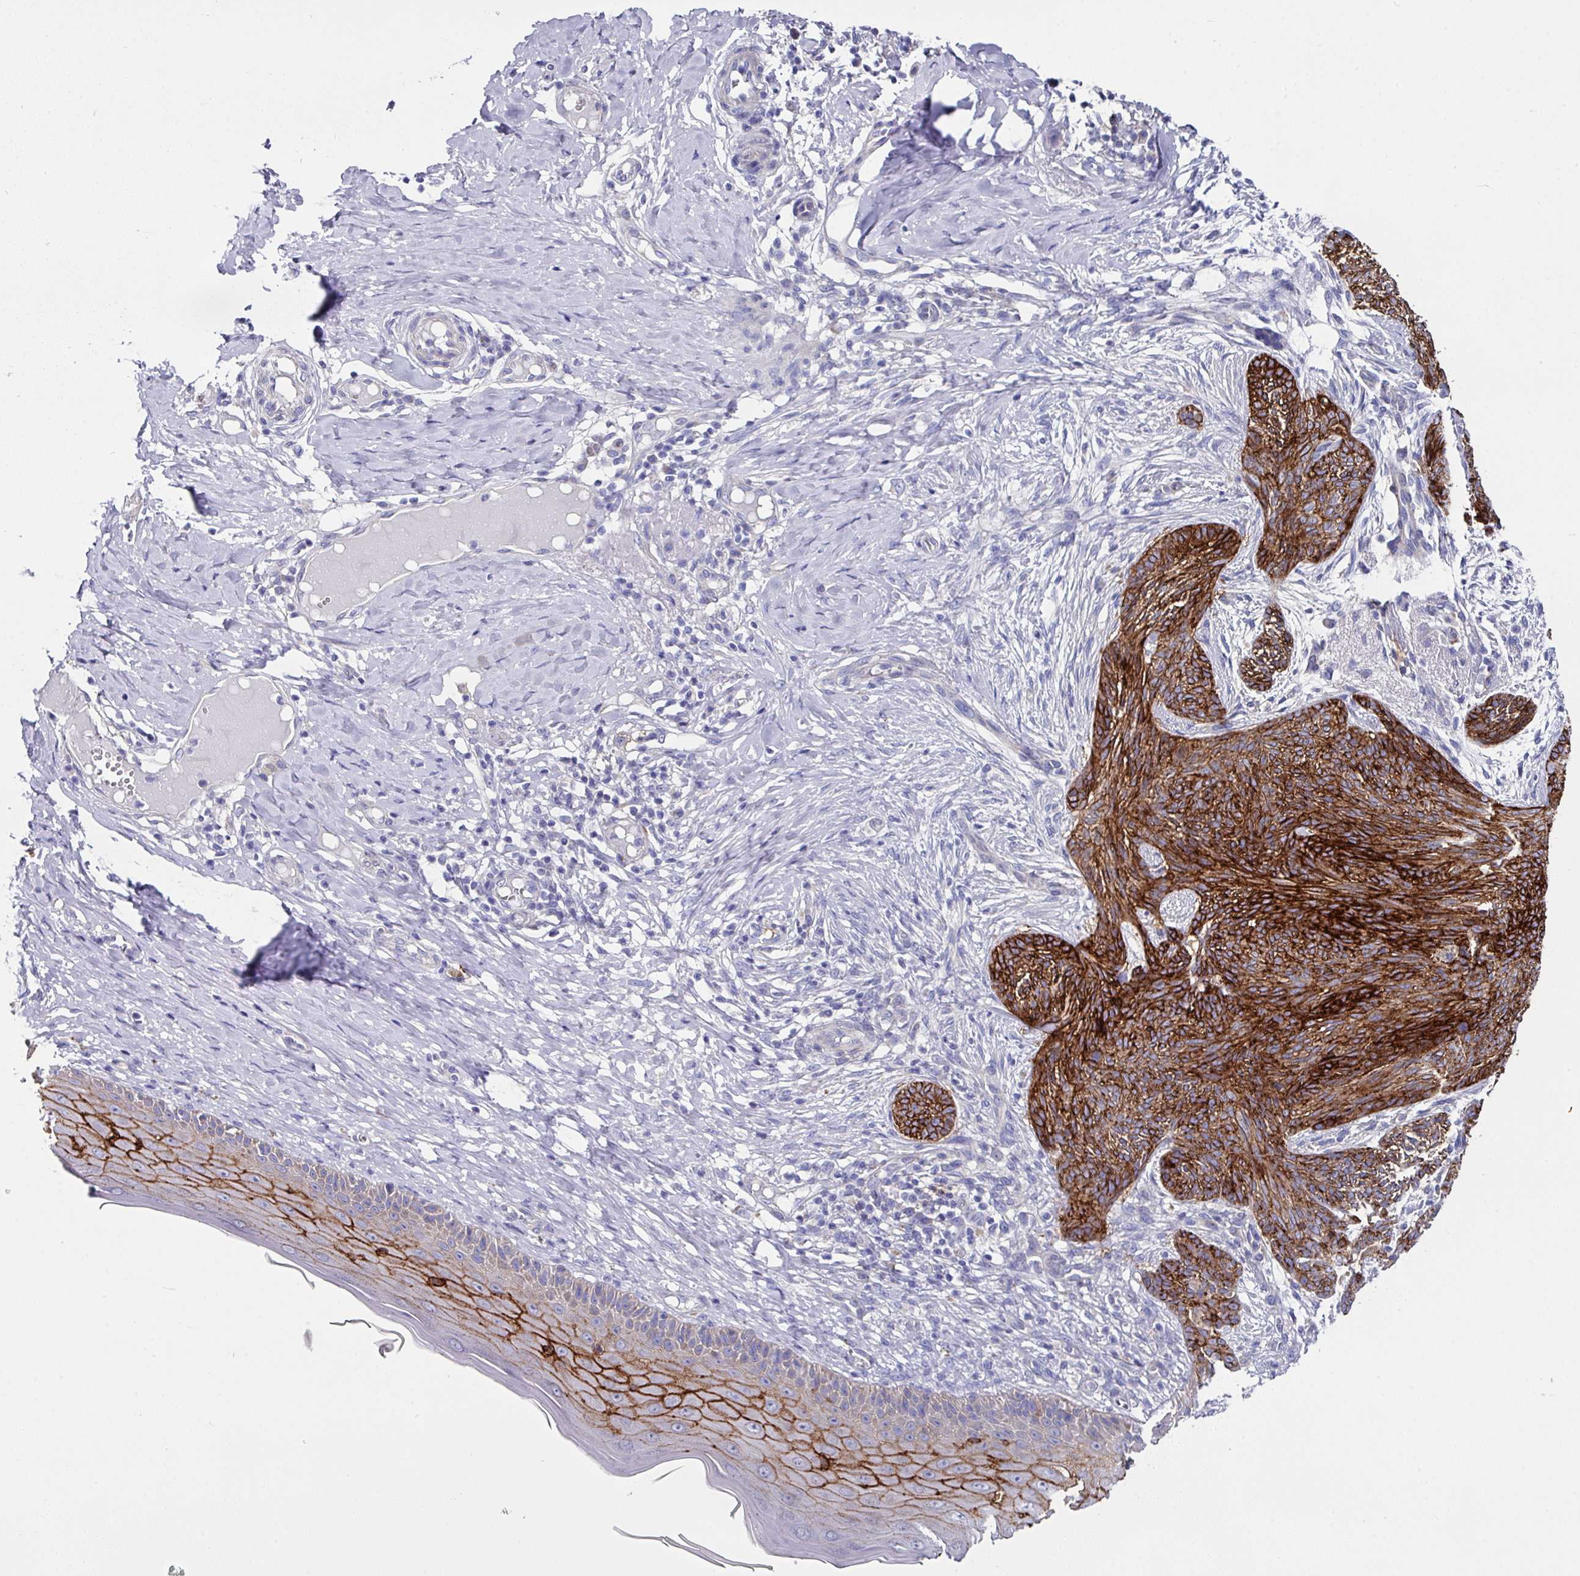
{"staining": {"intensity": "strong", "quantity": ">75%", "location": "cytoplasmic/membranous"}, "tissue": "skin cancer", "cell_type": "Tumor cells", "image_type": "cancer", "snomed": [{"axis": "morphology", "description": "Basal cell carcinoma"}, {"axis": "topography", "description": "Skin"}], "caption": "Immunohistochemistry (IHC) (DAB (3,3'-diaminobenzidine)) staining of skin cancer (basal cell carcinoma) exhibits strong cytoplasmic/membranous protein expression in approximately >75% of tumor cells. (DAB (3,3'-diaminobenzidine) IHC, brown staining for protein, blue staining for nuclei).", "gene": "CLDN1", "patient": {"sex": "male", "age": 73}}